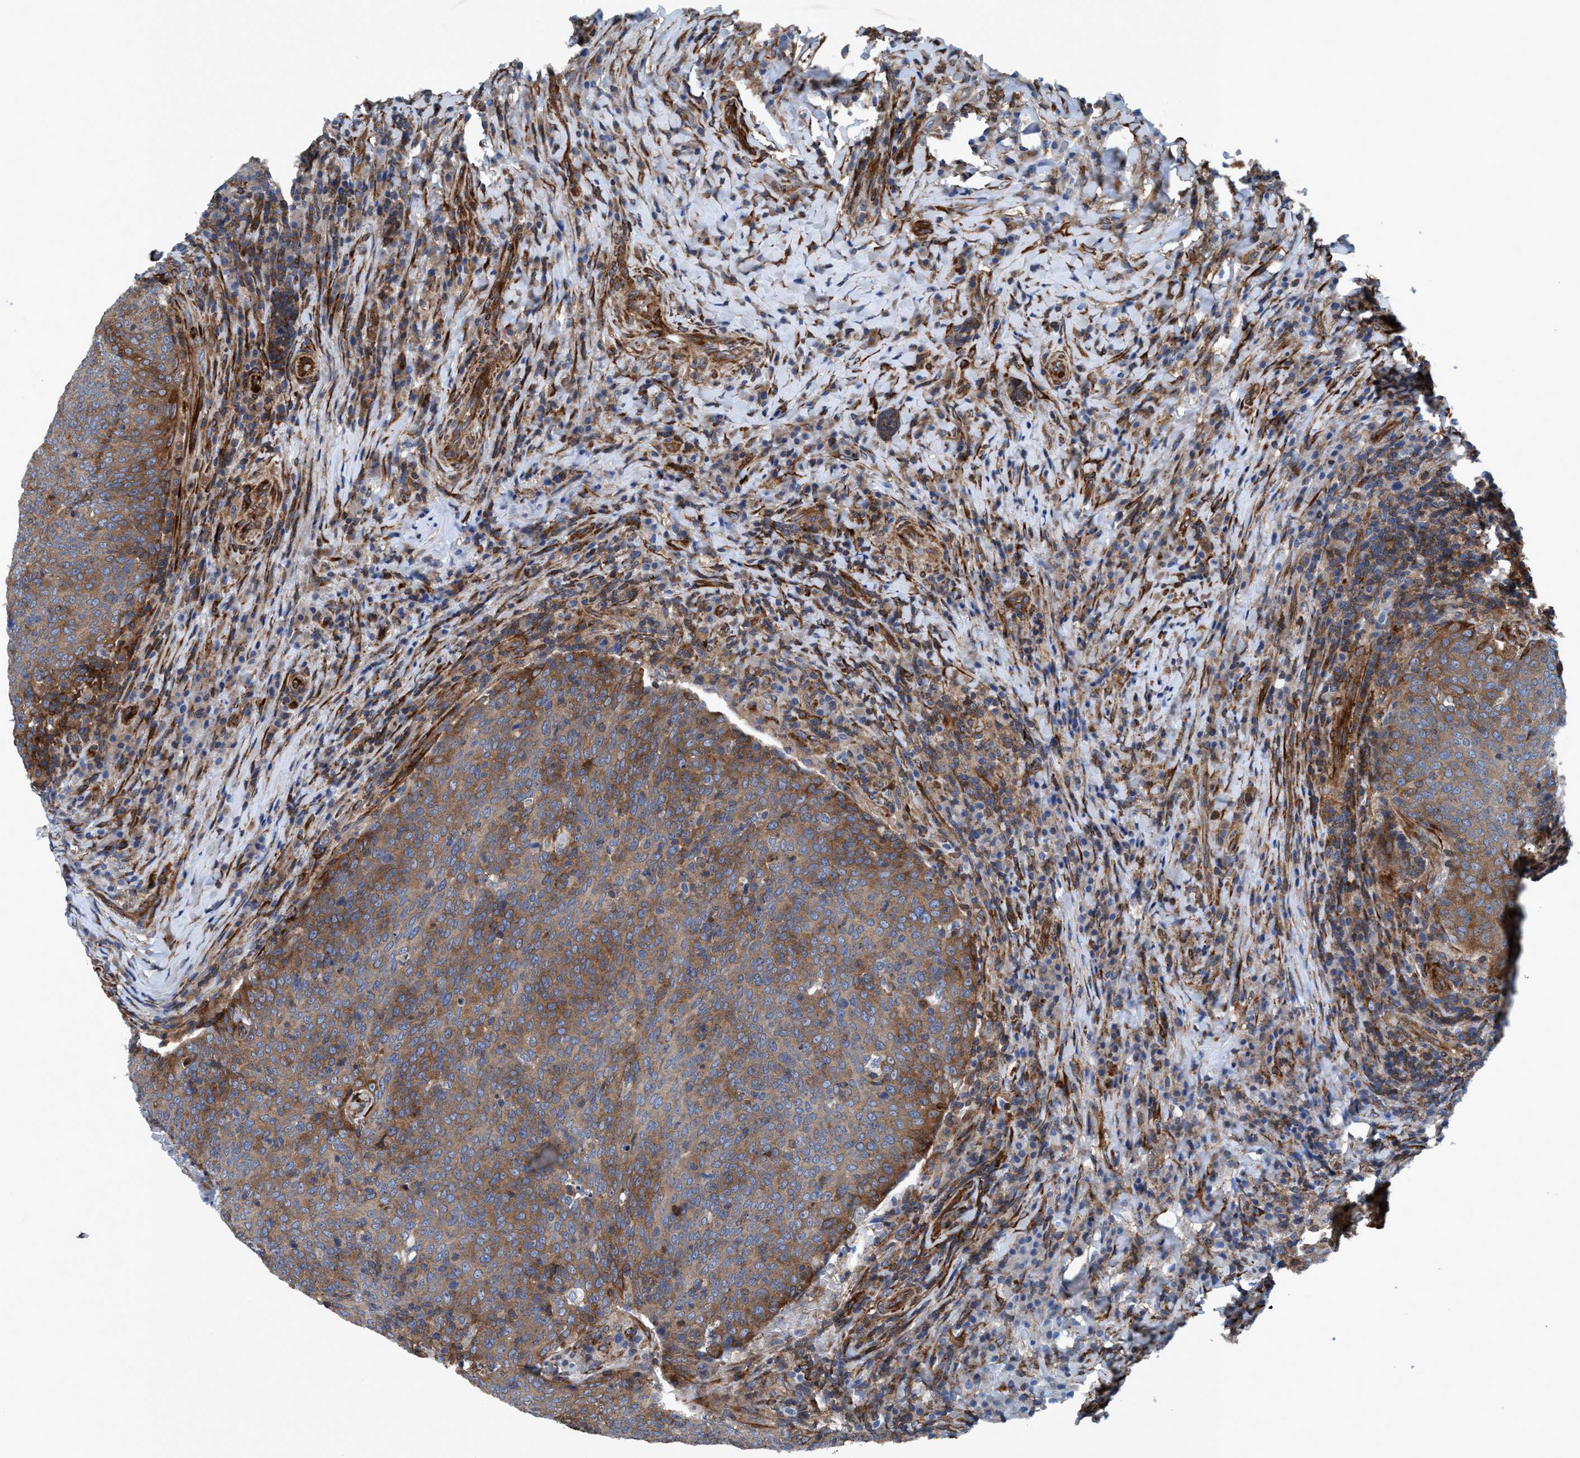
{"staining": {"intensity": "moderate", "quantity": ">75%", "location": "cytoplasmic/membranous"}, "tissue": "head and neck cancer", "cell_type": "Tumor cells", "image_type": "cancer", "snomed": [{"axis": "morphology", "description": "Squamous cell carcinoma, NOS"}, {"axis": "morphology", "description": "Squamous cell carcinoma, metastatic, NOS"}, {"axis": "topography", "description": "Lymph node"}, {"axis": "topography", "description": "Head-Neck"}], "caption": "A micrograph of human squamous cell carcinoma (head and neck) stained for a protein exhibits moderate cytoplasmic/membranous brown staining in tumor cells.", "gene": "NMT1", "patient": {"sex": "male", "age": 62}}